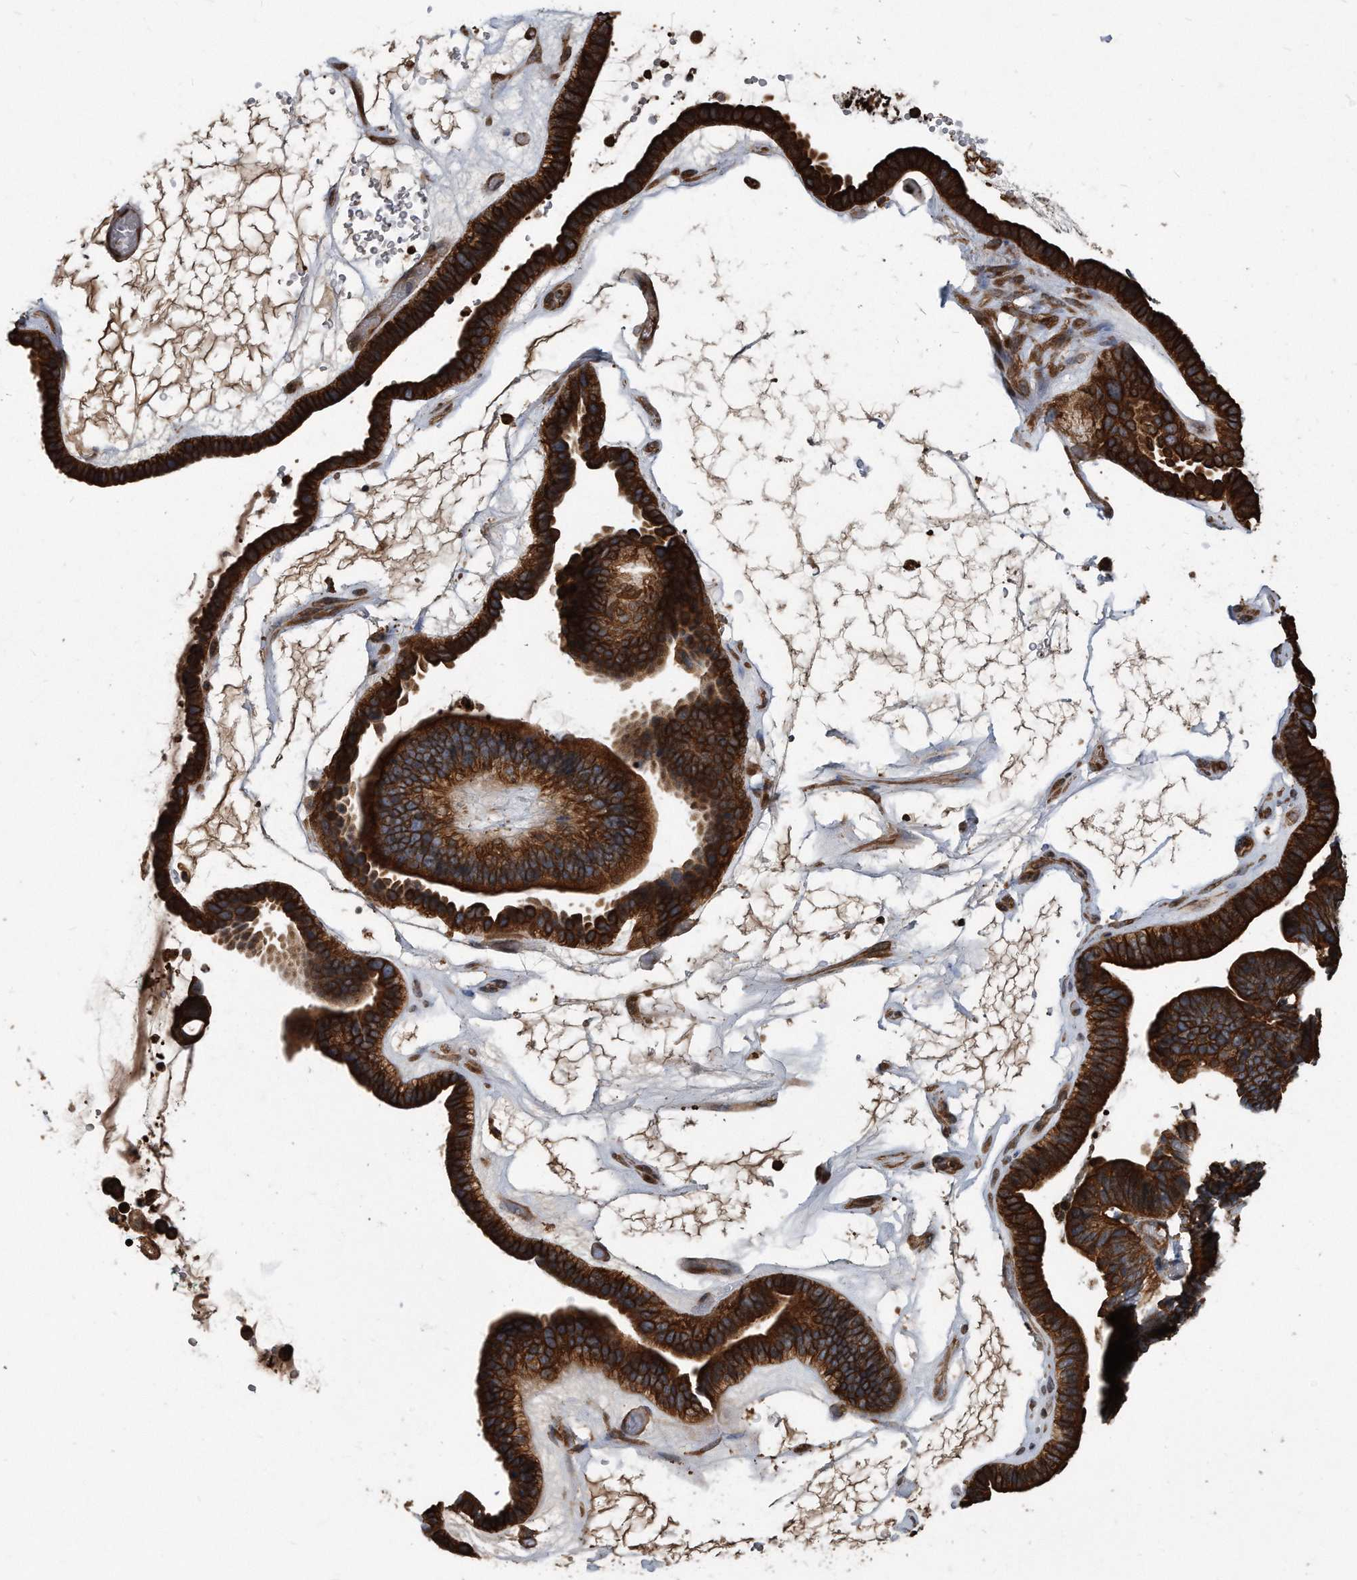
{"staining": {"intensity": "strong", "quantity": ">75%", "location": "cytoplasmic/membranous"}, "tissue": "ovarian cancer", "cell_type": "Tumor cells", "image_type": "cancer", "snomed": [{"axis": "morphology", "description": "Cystadenocarcinoma, serous, NOS"}, {"axis": "topography", "description": "Ovary"}], "caption": "A high amount of strong cytoplasmic/membranous positivity is appreciated in about >75% of tumor cells in ovarian cancer tissue. Ihc stains the protein in brown and the nuclei are stained blue.", "gene": "FAM136A", "patient": {"sex": "female", "age": 56}}